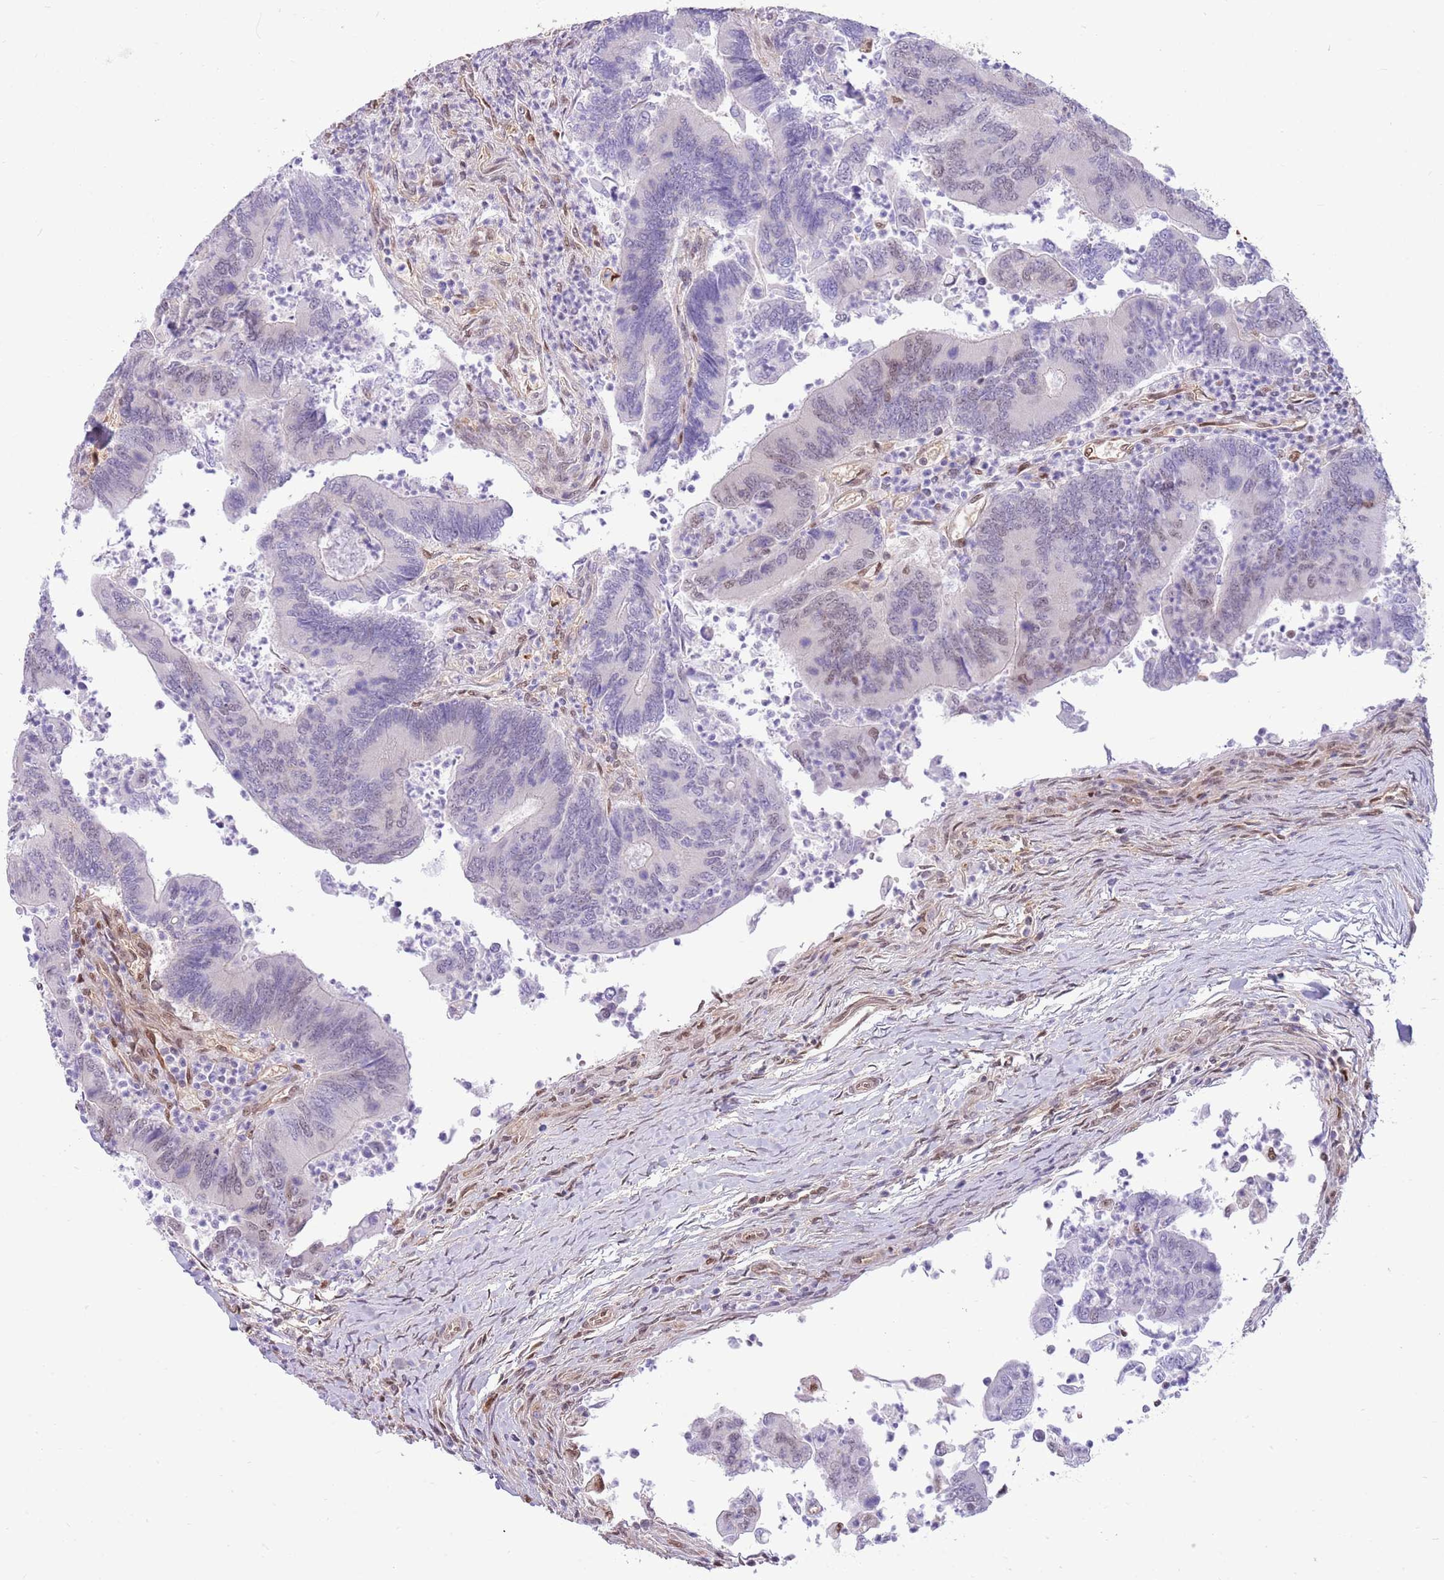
{"staining": {"intensity": "weak", "quantity": "<25%", "location": "nuclear"}, "tissue": "colorectal cancer", "cell_type": "Tumor cells", "image_type": "cancer", "snomed": [{"axis": "morphology", "description": "Adenocarcinoma, NOS"}, {"axis": "topography", "description": "Colon"}], "caption": "Histopathology image shows no significant protein expression in tumor cells of adenocarcinoma (colorectal).", "gene": "NSFL1C", "patient": {"sex": "female", "age": 67}}